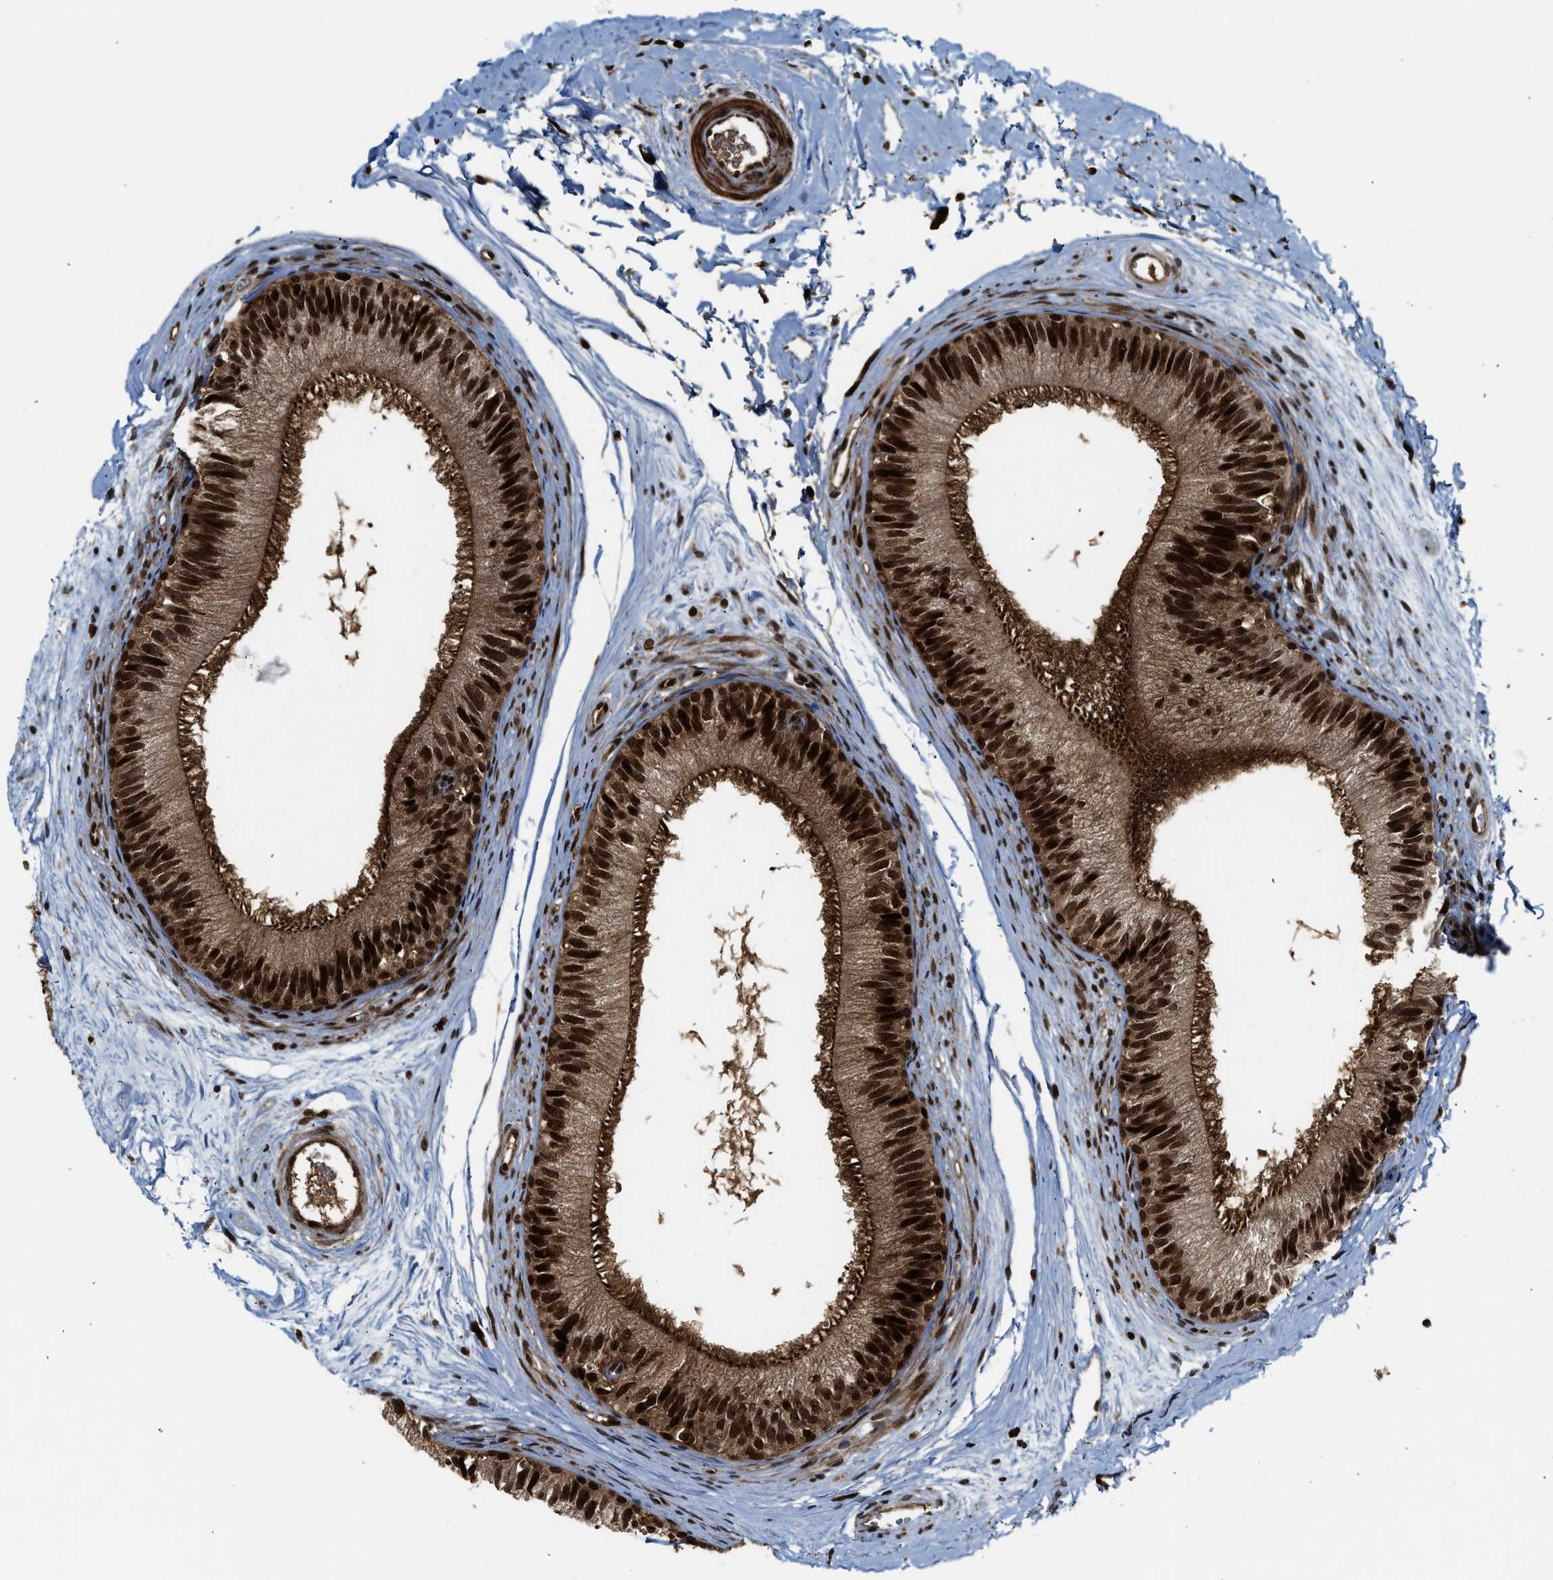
{"staining": {"intensity": "strong", "quantity": ">75%", "location": "cytoplasmic/membranous,nuclear"}, "tissue": "epididymis", "cell_type": "Glandular cells", "image_type": "normal", "snomed": [{"axis": "morphology", "description": "Normal tissue, NOS"}, {"axis": "topography", "description": "Epididymis"}], "caption": "A brown stain labels strong cytoplasmic/membranous,nuclear positivity of a protein in glandular cells of benign human epididymis.", "gene": "MDM2", "patient": {"sex": "male", "age": 56}}